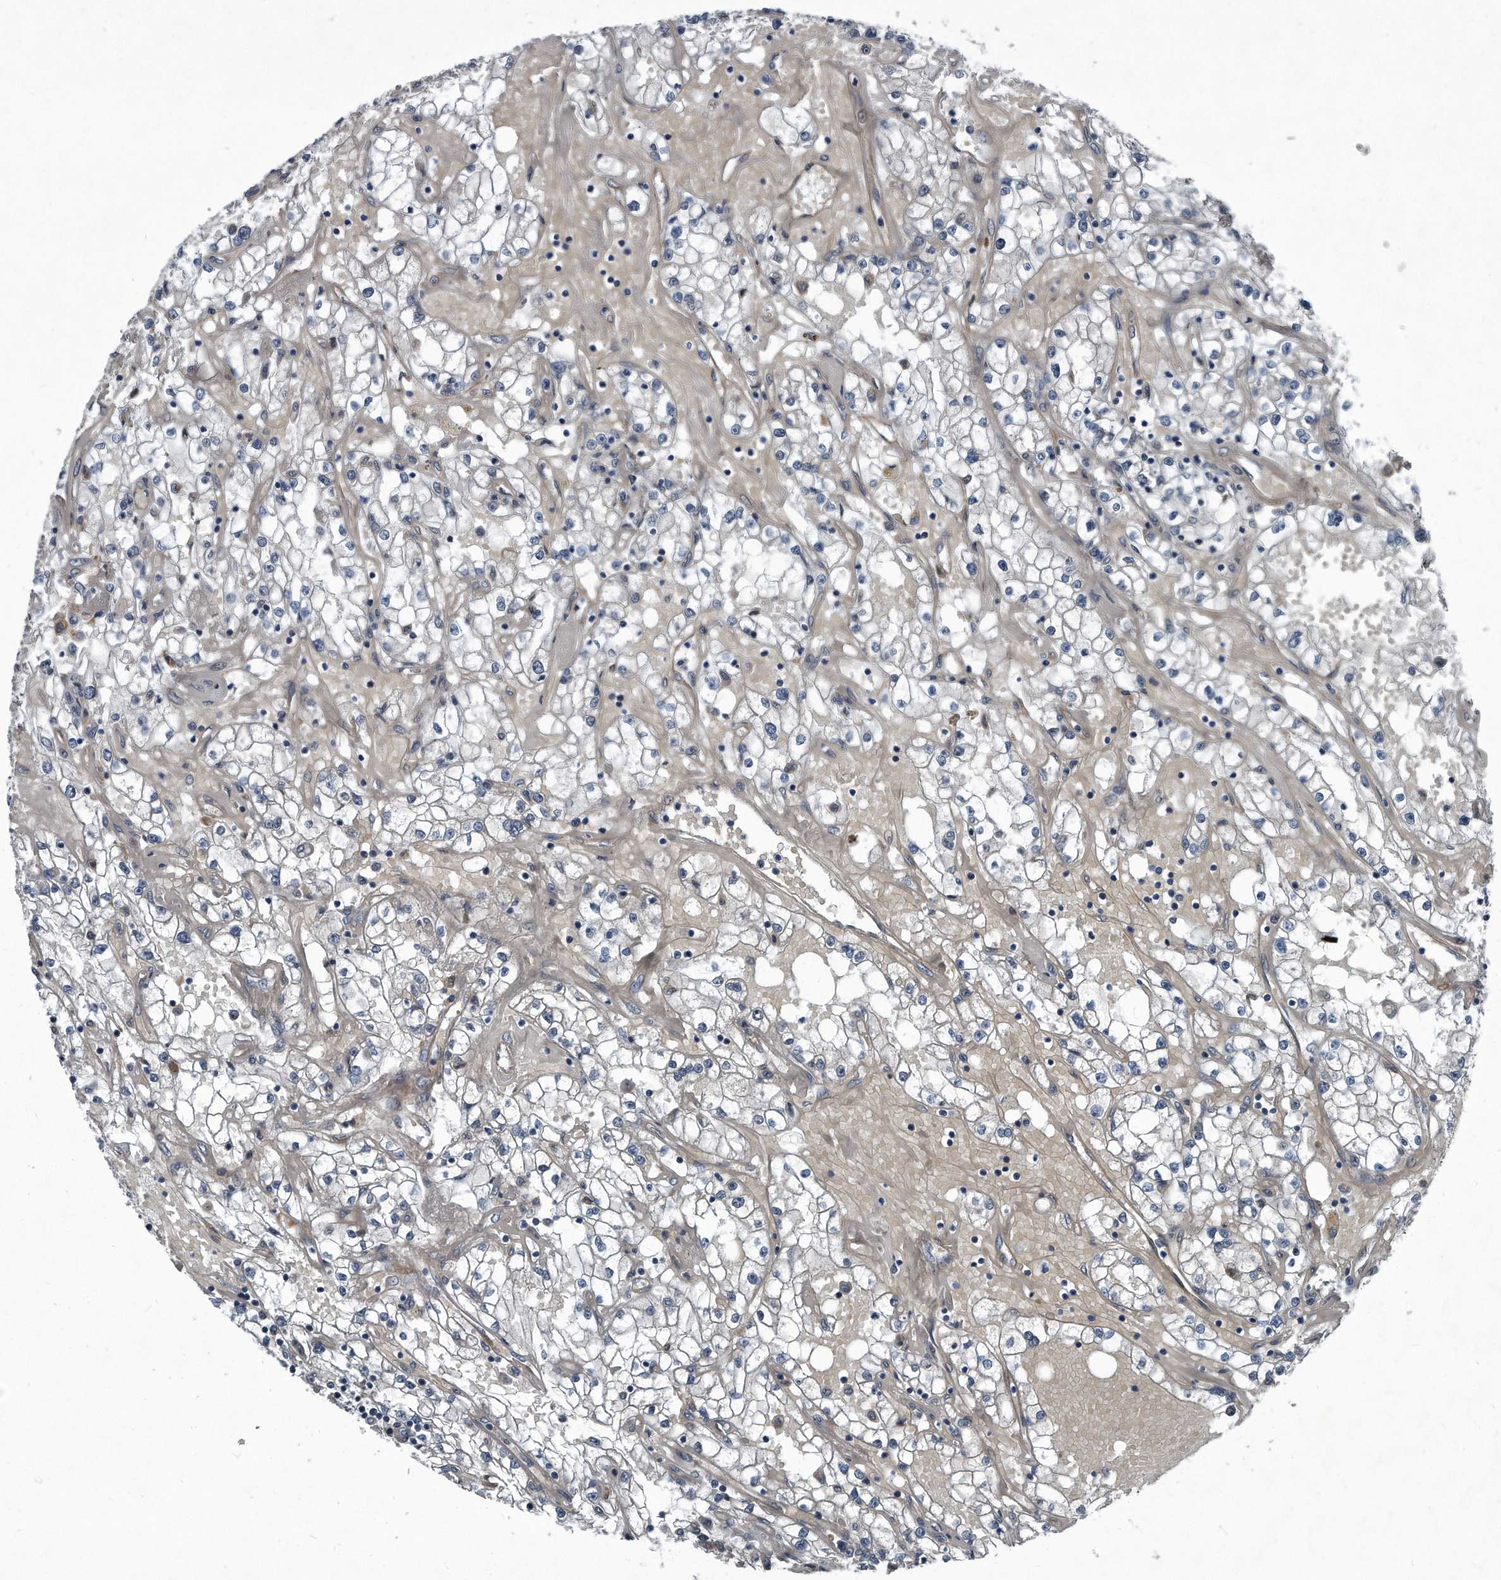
{"staining": {"intensity": "negative", "quantity": "none", "location": "none"}, "tissue": "renal cancer", "cell_type": "Tumor cells", "image_type": "cancer", "snomed": [{"axis": "morphology", "description": "Adenocarcinoma, NOS"}, {"axis": "topography", "description": "Kidney"}], "caption": "Tumor cells are negative for brown protein staining in renal adenocarcinoma.", "gene": "PLEC", "patient": {"sex": "male", "age": 56}}